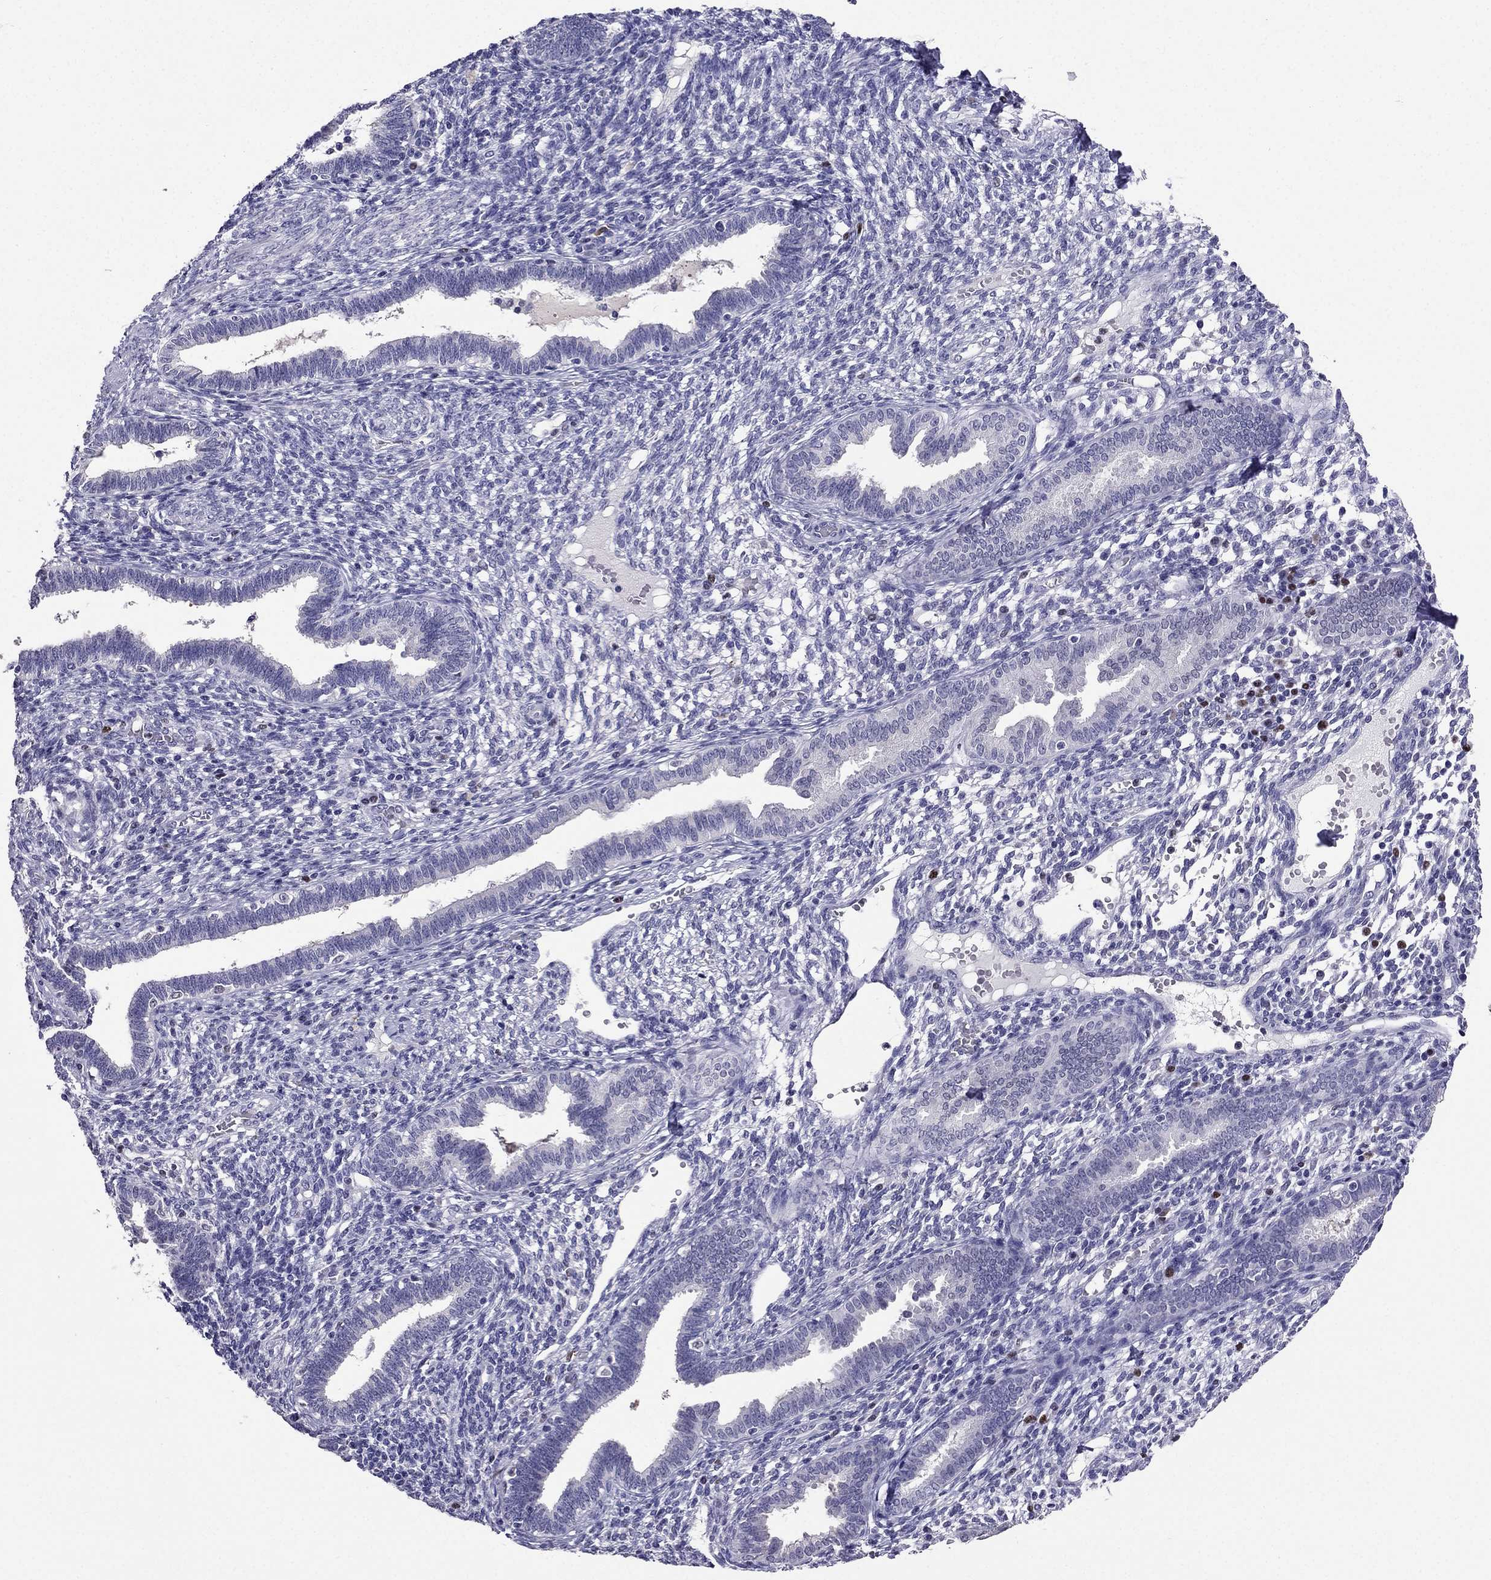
{"staining": {"intensity": "negative", "quantity": "none", "location": "none"}, "tissue": "endometrium", "cell_type": "Cells in endometrial stroma", "image_type": "normal", "snomed": [{"axis": "morphology", "description": "Normal tissue, NOS"}, {"axis": "topography", "description": "Endometrium"}], "caption": "Endometrium stained for a protein using immunohistochemistry reveals no staining cells in endometrial stroma.", "gene": "ARID3A", "patient": {"sex": "female", "age": 42}}